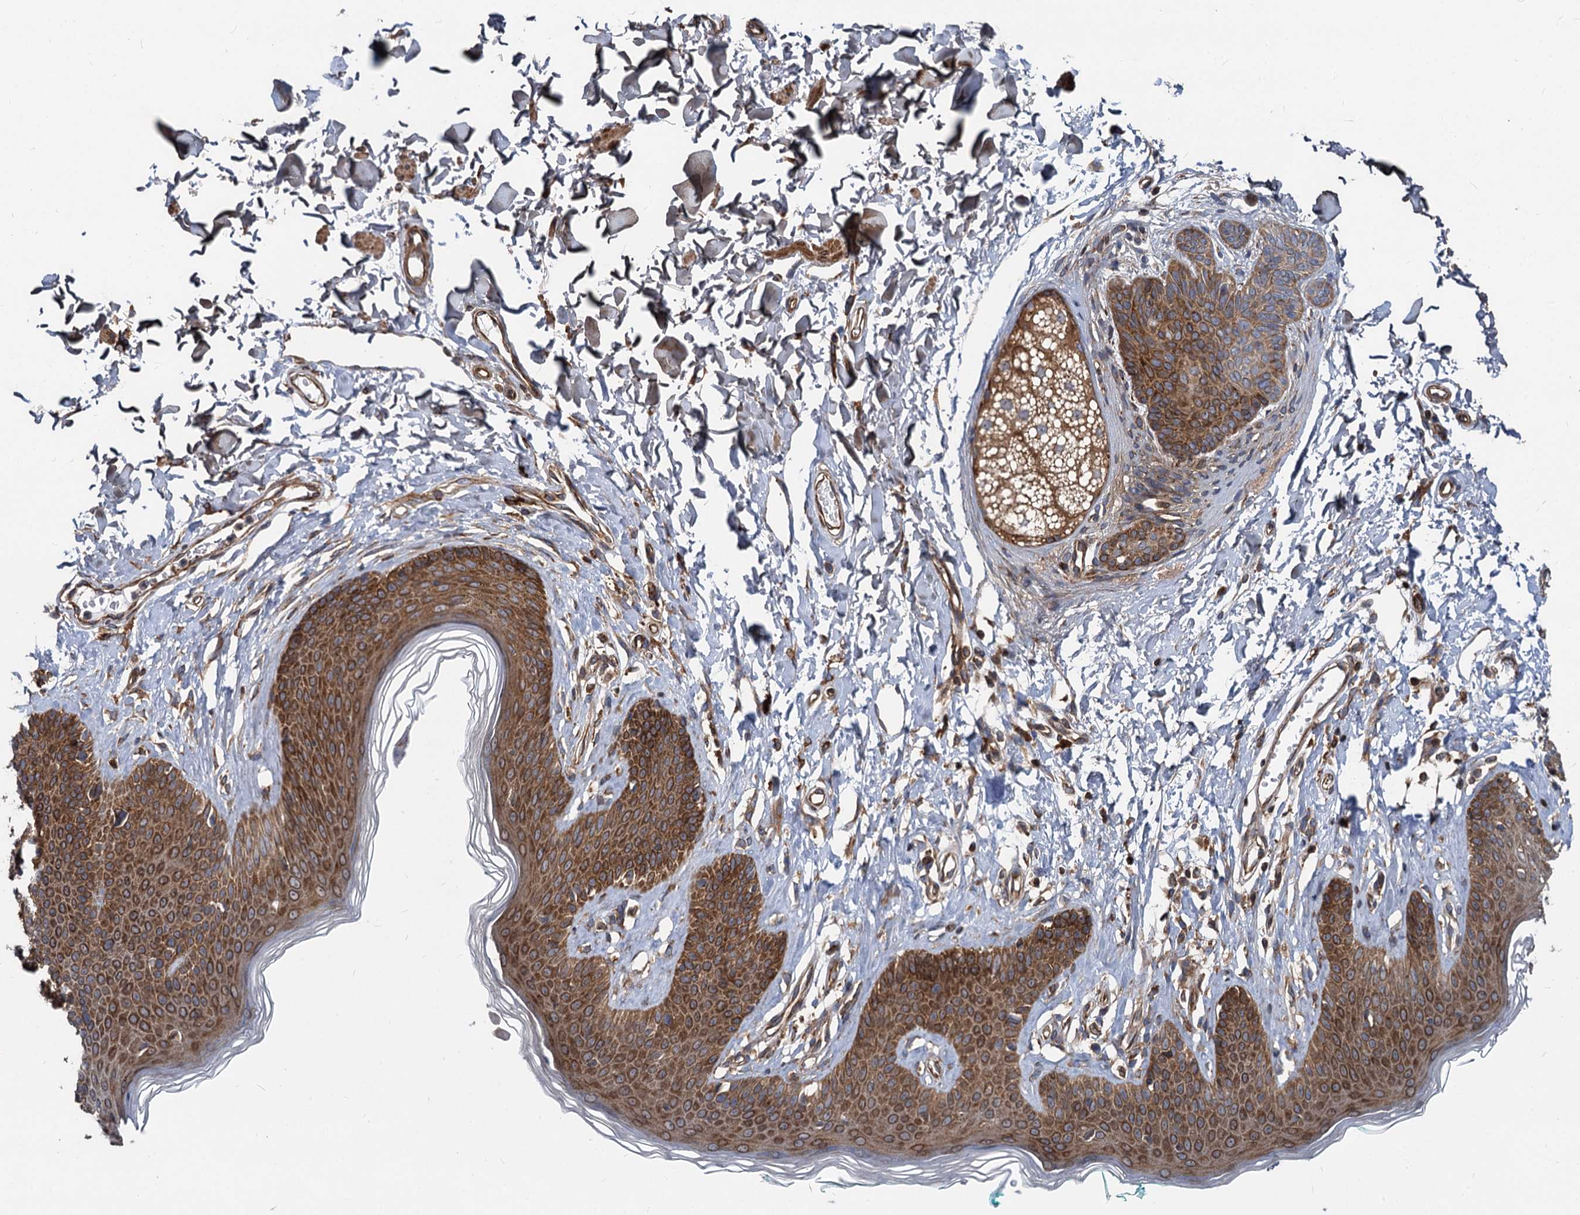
{"staining": {"intensity": "strong", "quantity": ">75%", "location": "cytoplasmic/membranous"}, "tissue": "skin", "cell_type": "Epidermal cells", "image_type": "normal", "snomed": [{"axis": "morphology", "description": "Normal tissue, NOS"}, {"axis": "morphology", "description": "Squamous cell carcinoma, NOS"}, {"axis": "topography", "description": "Vulva"}], "caption": "Unremarkable skin exhibits strong cytoplasmic/membranous positivity in approximately >75% of epidermal cells, visualized by immunohistochemistry. (DAB (3,3'-diaminobenzidine) = brown stain, brightfield microscopy at high magnification).", "gene": "STIM1", "patient": {"sex": "female", "age": 85}}